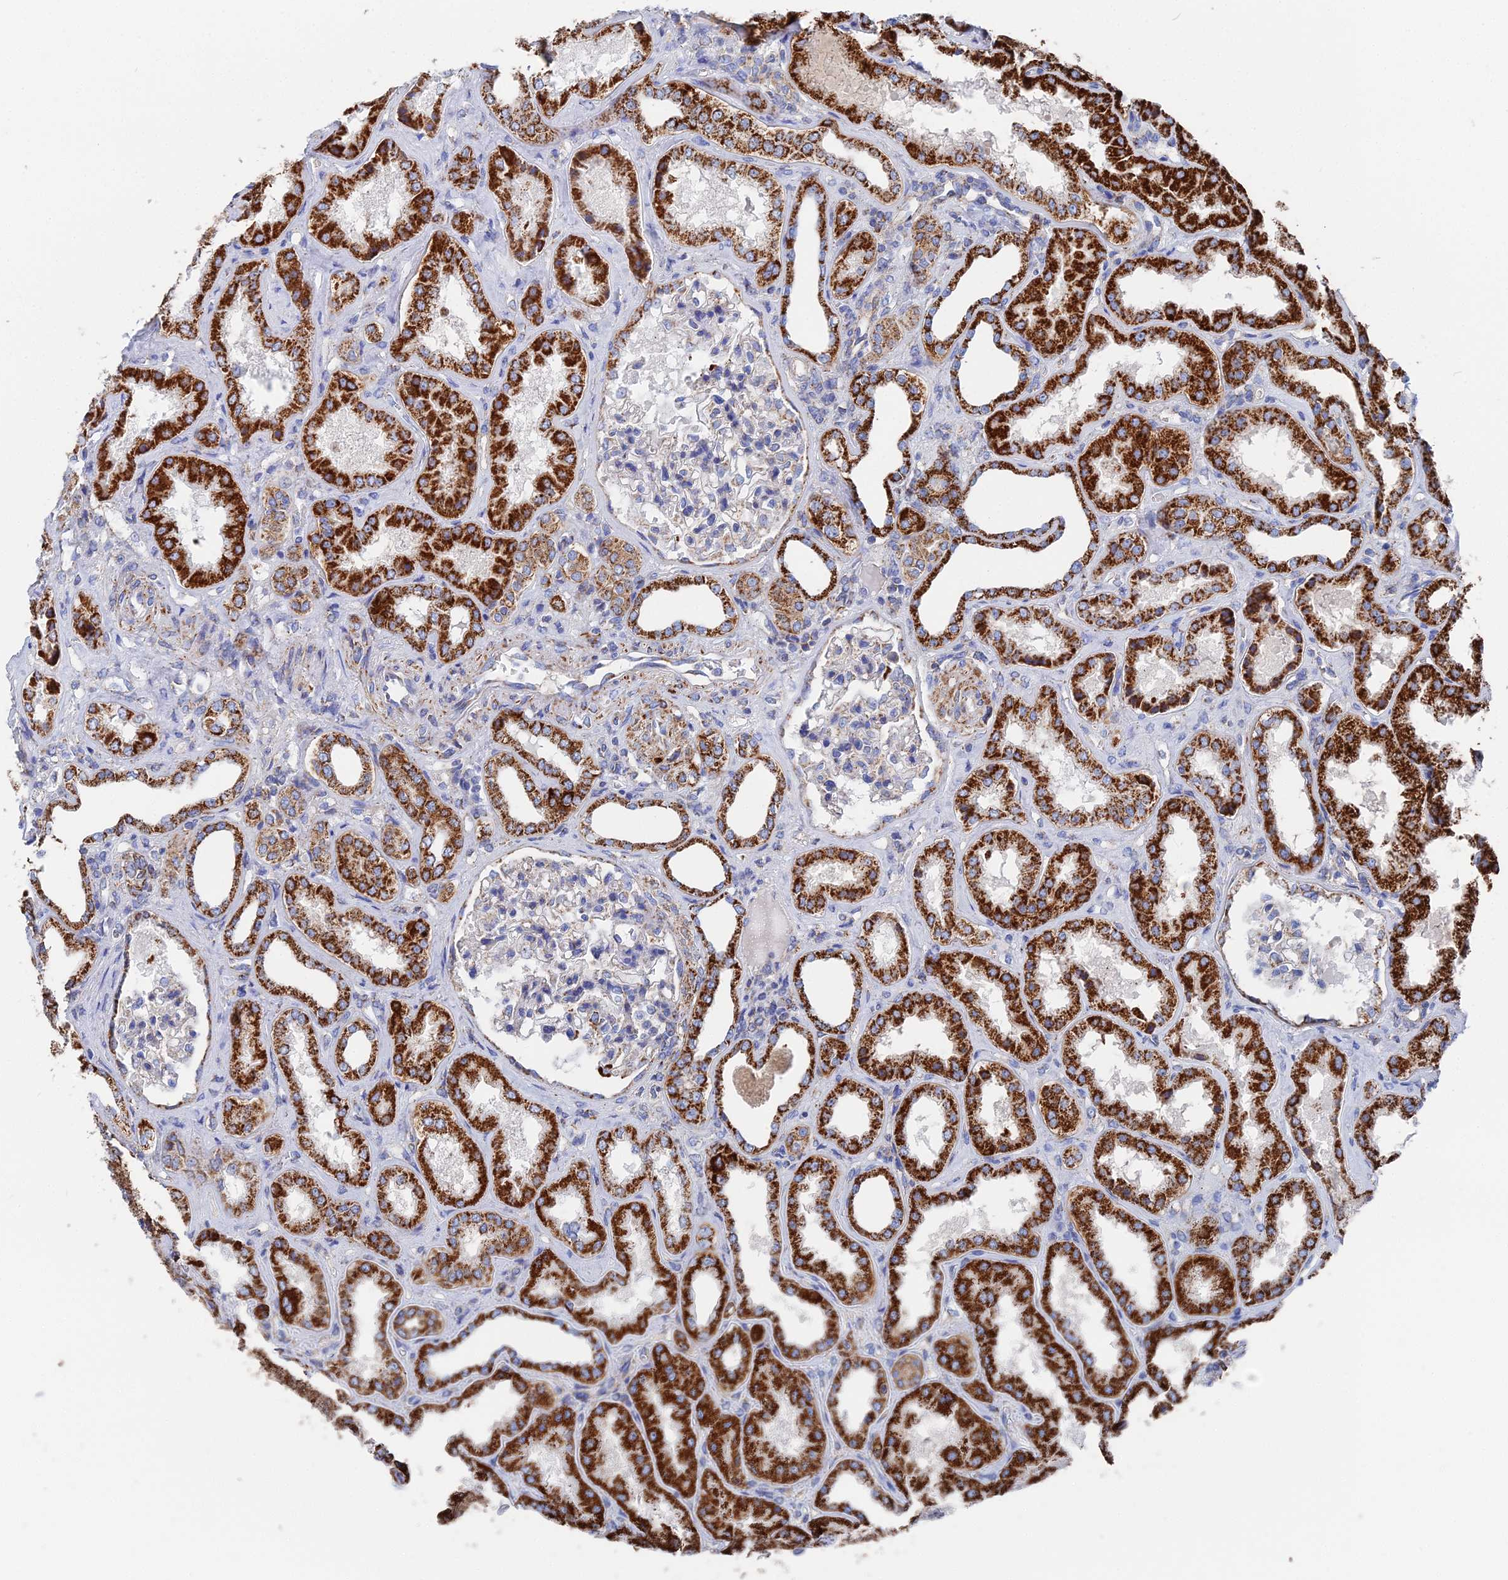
{"staining": {"intensity": "moderate", "quantity": "<25%", "location": "cytoplasmic/membranous"}, "tissue": "kidney", "cell_type": "Cells in glomeruli", "image_type": "normal", "snomed": [{"axis": "morphology", "description": "Normal tissue, NOS"}, {"axis": "topography", "description": "Kidney"}], "caption": "Unremarkable kidney reveals moderate cytoplasmic/membranous staining in approximately <25% of cells in glomeruli, visualized by immunohistochemistry. The staining is performed using DAB brown chromogen to label protein expression. The nuclei are counter-stained blue using hematoxylin.", "gene": "IFT80", "patient": {"sex": "female", "age": 56}}